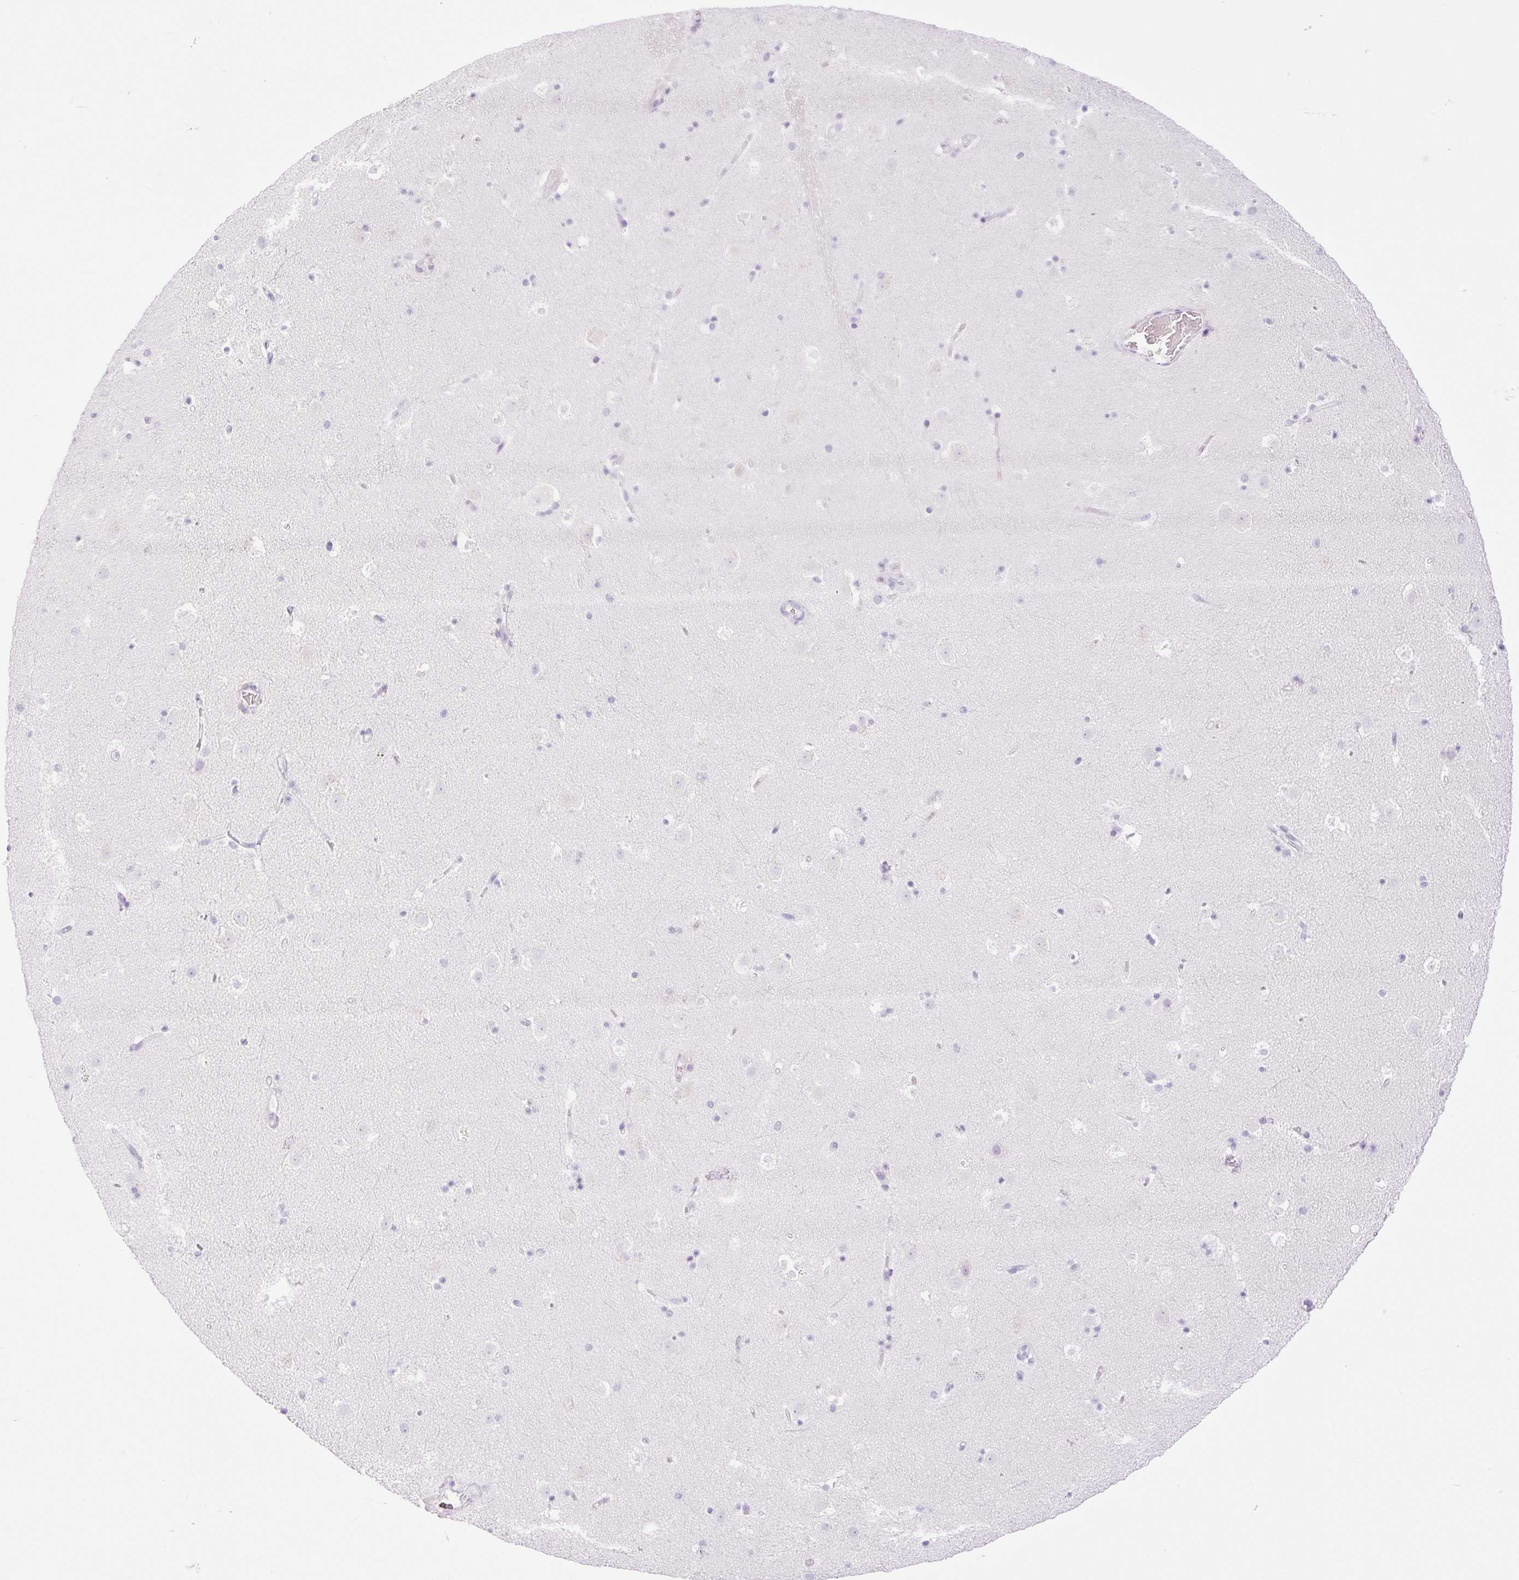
{"staining": {"intensity": "negative", "quantity": "none", "location": "none"}, "tissue": "caudate", "cell_type": "Glial cells", "image_type": "normal", "snomed": [{"axis": "morphology", "description": "Normal tissue, NOS"}, {"axis": "topography", "description": "Lateral ventricle wall"}], "caption": "This is an IHC micrograph of unremarkable human caudate. There is no expression in glial cells.", "gene": "SPRR4", "patient": {"sex": "male", "age": 37}}